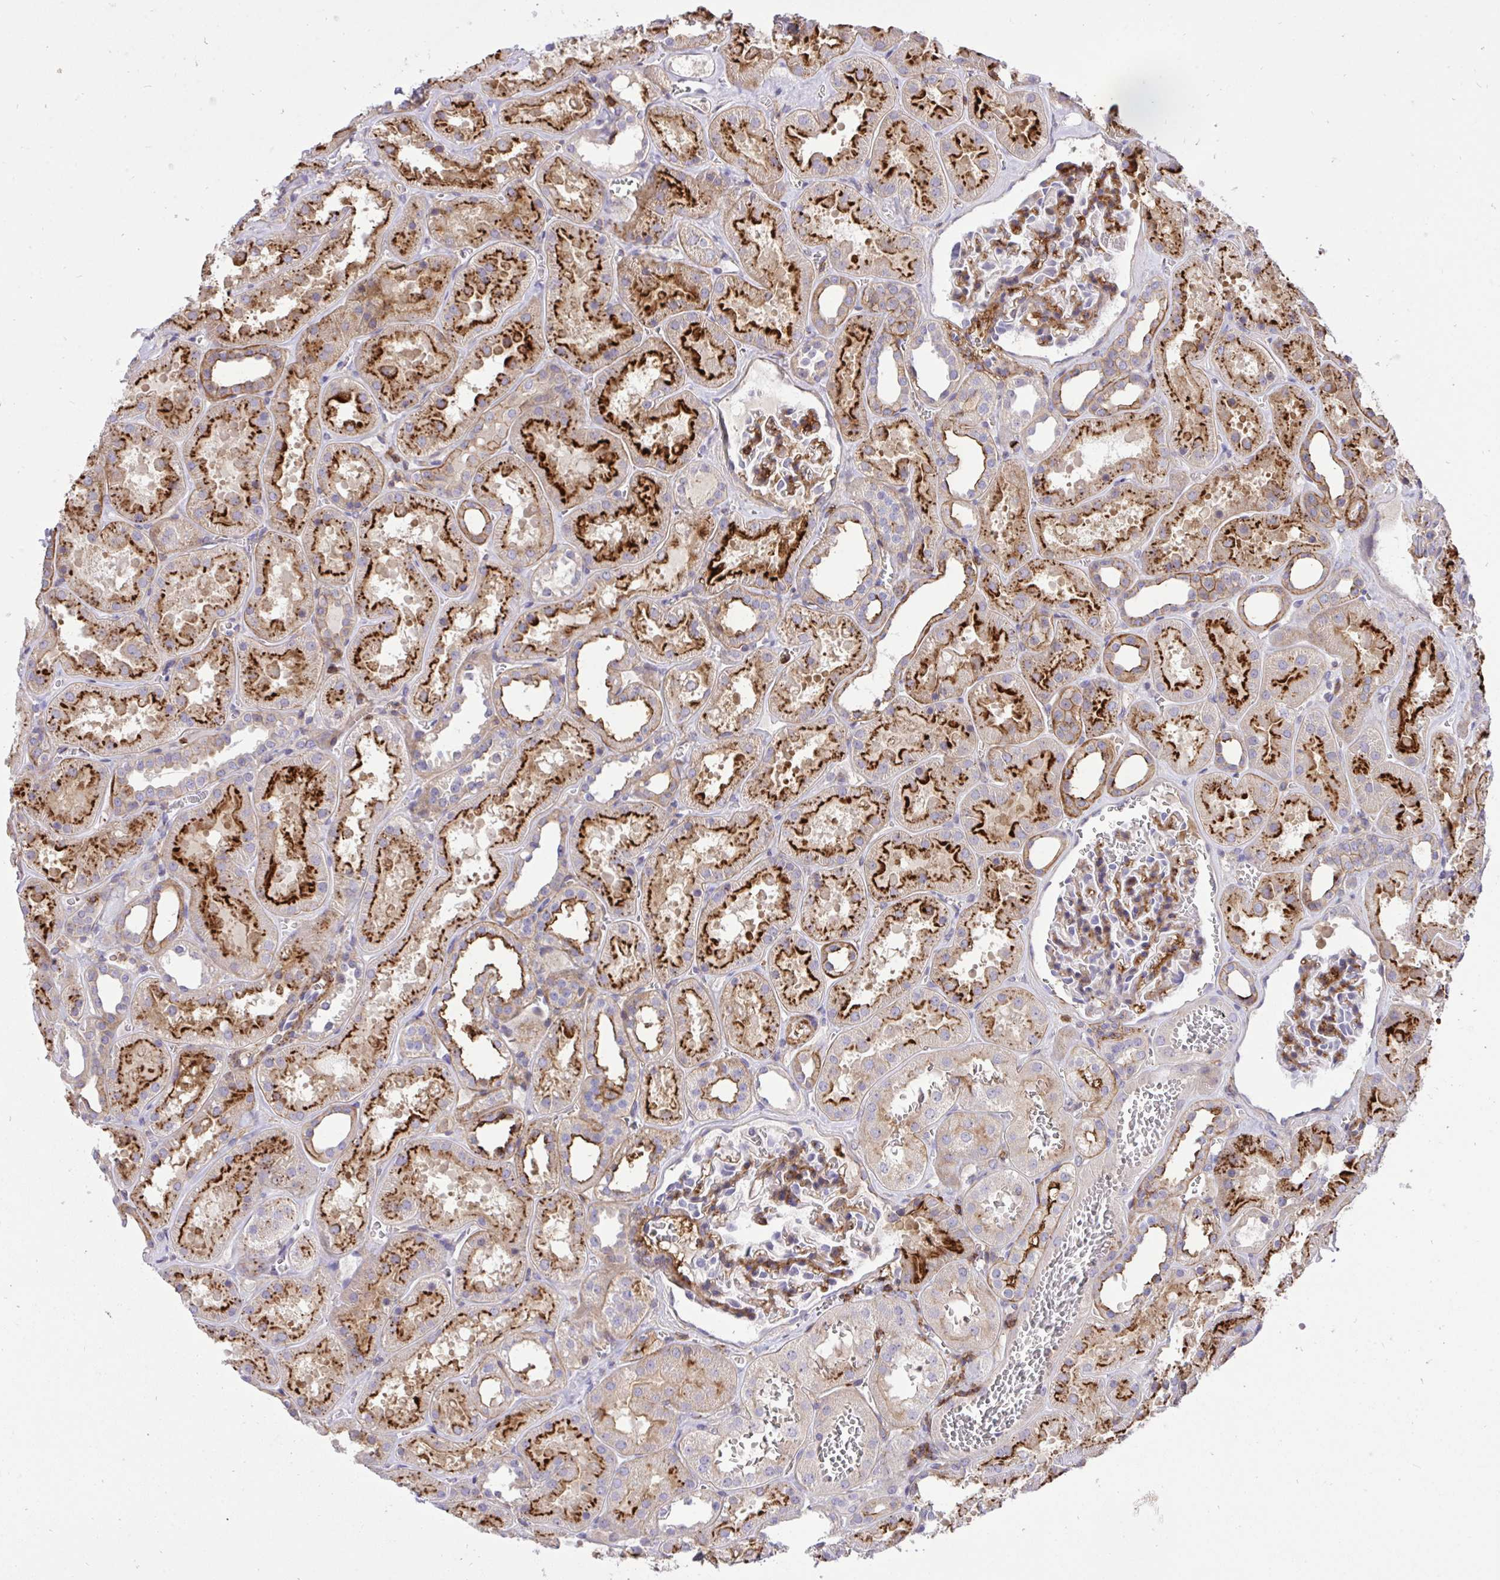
{"staining": {"intensity": "moderate", "quantity": "<25%", "location": "cytoplasmic/membranous"}, "tissue": "kidney", "cell_type": "Cells in glomeruli", "image_type": "normal", "snomed": [{"axis": "morphology", "description": "Normal tissue, NOS"}, {"axis": "topography", "description": "Kidney"}], "caption": "Cells in glomeruli show low levels of moderate cytoplasmic/membranous expression in about <25% of cells in normal kidney. The staining was performed using DAB, with brown indicating positive protein expression. Nuclei are stained blue with hematoxylin.", "gene": "ERI1", "patient": {"sex": "female", "age": 41}}